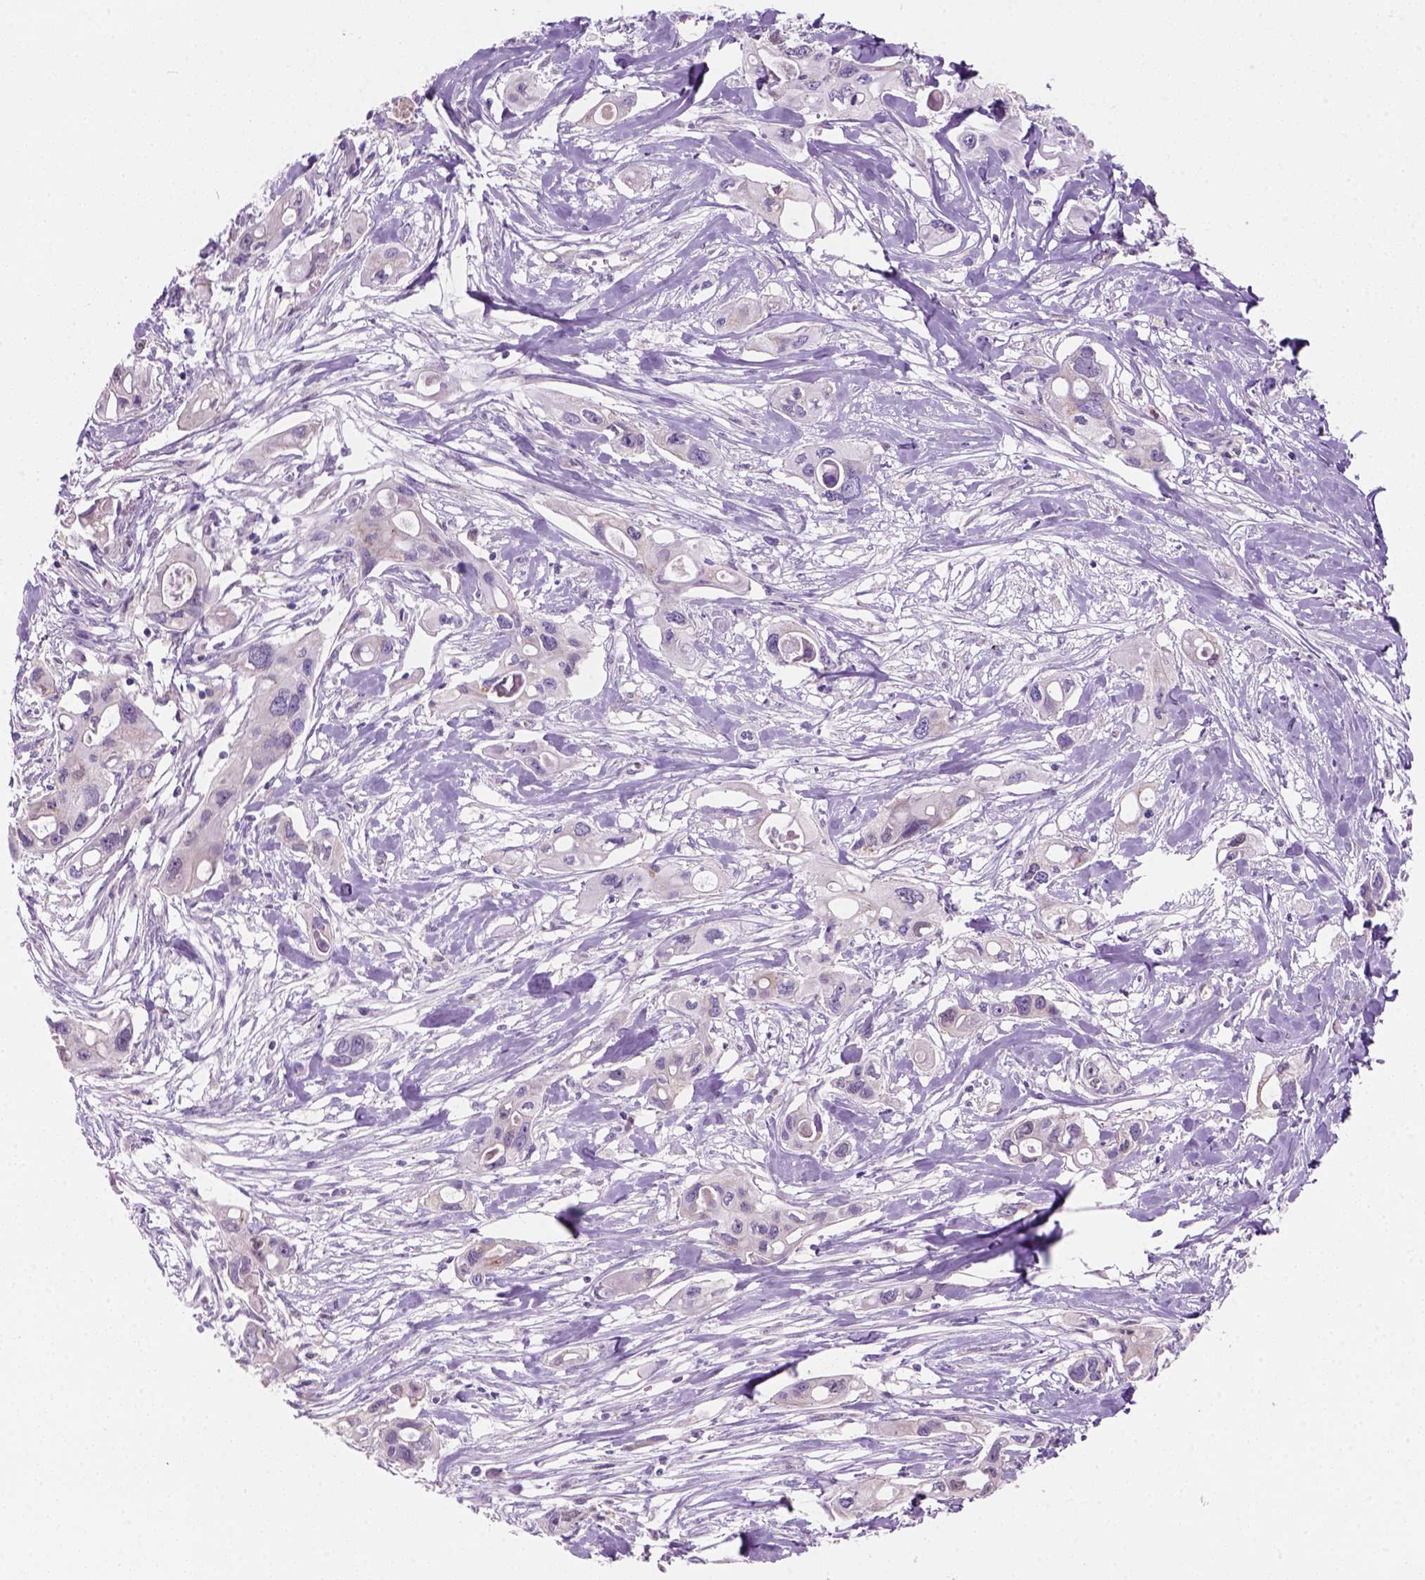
{"staining": {"intensity": "negative", "quantity": "none", "location": "none"}, "tissue": "pancreatic cancer", "cell_type": "Tumor cells", "image_type": "cancer", "snomed": [{"axis": "morphology", "description": "Adenocarcinoma, NOS"}, {"axis": "topography", "description": "Pancreas"}], "caption": "Image shows no protein staining in tumor cells of adenocarcinoma (pancreatic) tissue. (DAB IHC, high magnification).", "gene": "CD84", "patient": {"sex": "male", "age": 60}}